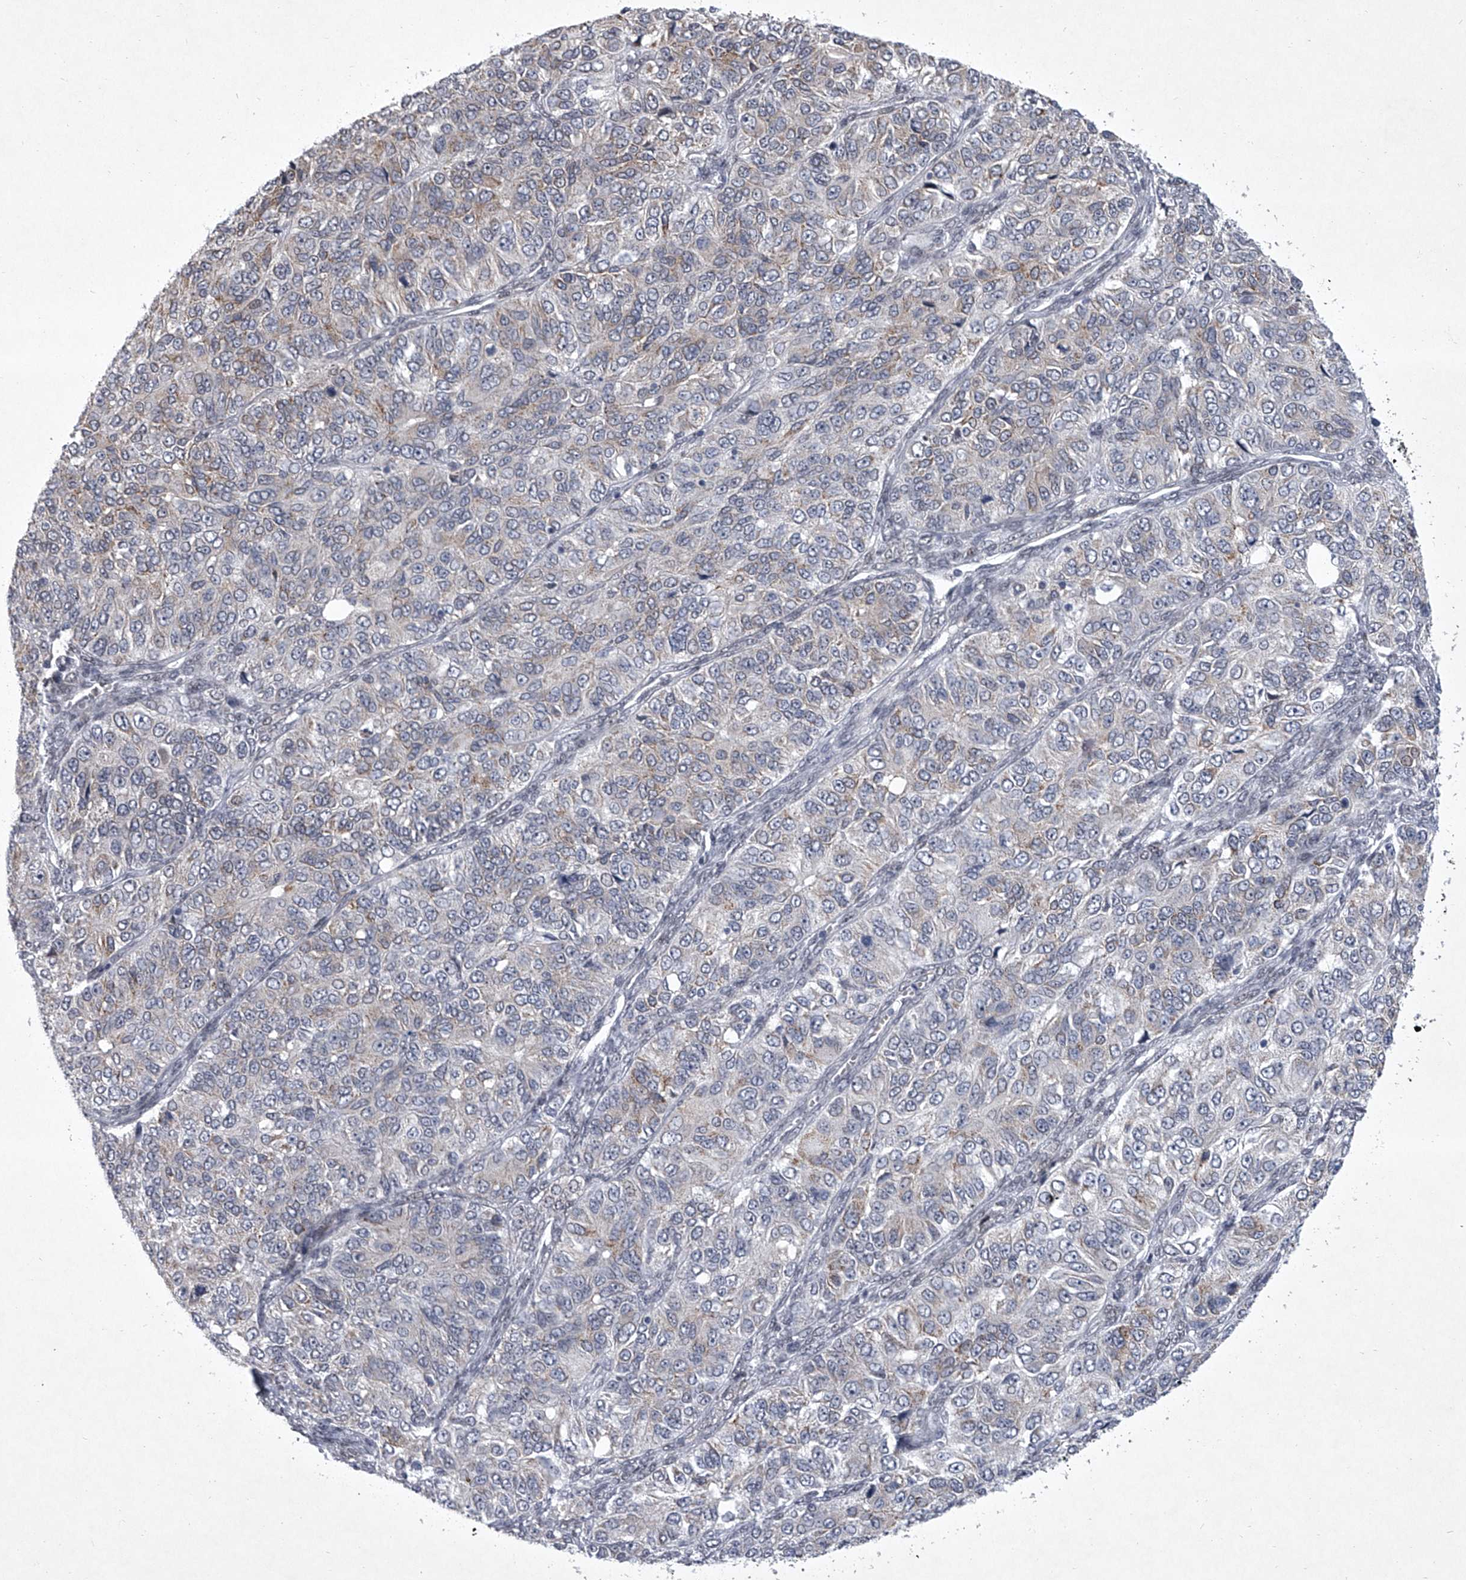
{"staining": {"intensity": "weak", "quantity": "<25%", "location": "cytoplasmic/membranous"}, "tissue": "ovarian cancer", "cell_type": "Tumor cells", "image_type": "cancer", "snomed": [{"axis": "morphology", "description": "Carcinoma, endometroid"}, {"axis": "topography", "description": "Ovary"}], "caption": "The photomicrograph reveals no staining of tumor cells in ovarian cancer.", "gene": "MLLT1", "patient": {"sex": "female", "age": 51}}